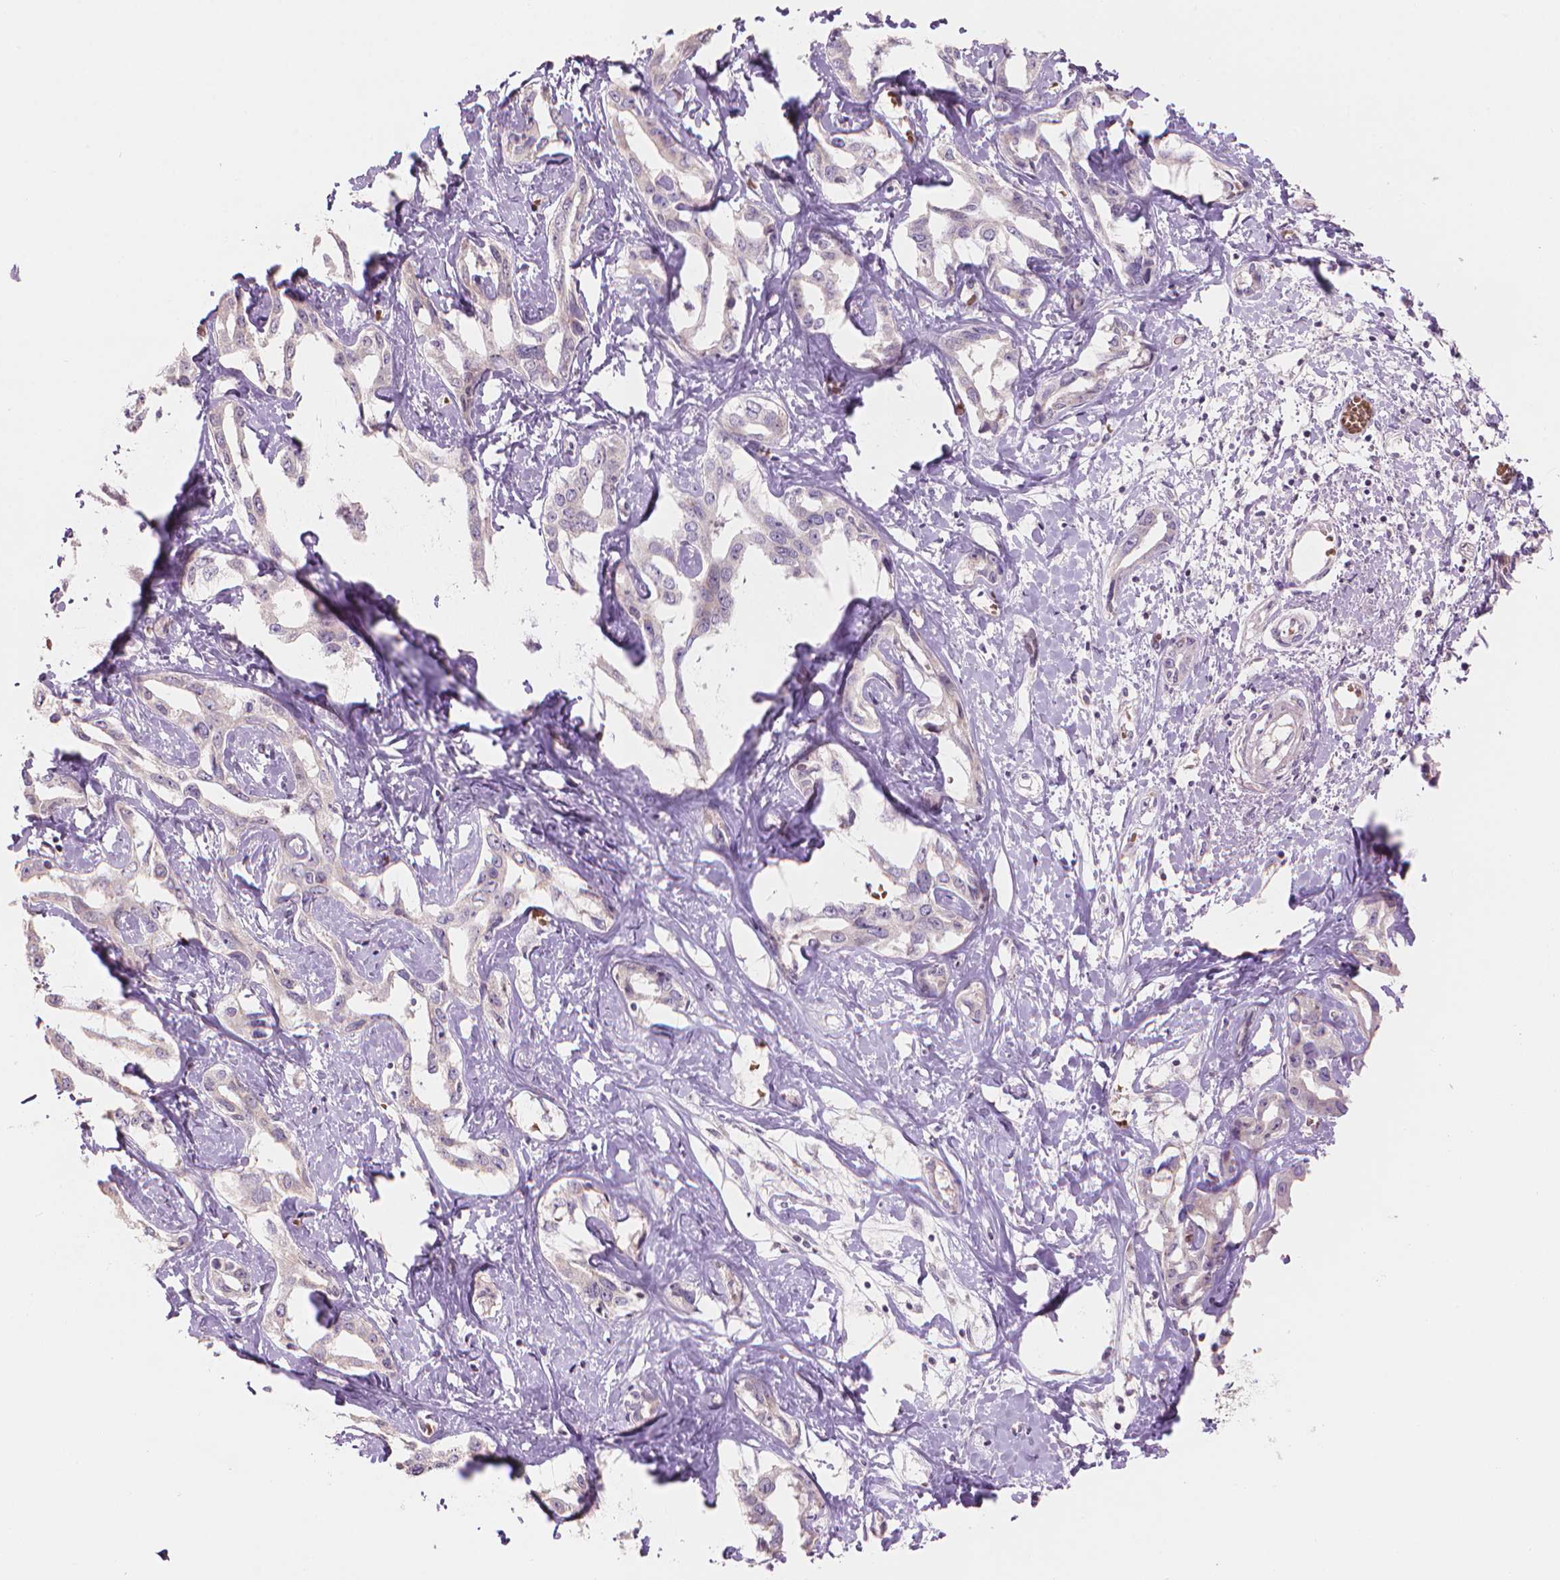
{"staining": {"intensity": "negative", "quantity": "none", "location": "none"}, "tissue": "liver cancer", "cell_type": "Tumor cells", "image_type": "cancer", "snomed": [{"axis": "morphology", "description": "Cholangiocarcinoma"}, {"axis": "topography", "description": "Liver"}], "caption": "Immunohistochemistry (IHC) micrograph of cholangiocarcinoma (liver) stained for a protein (brown), which reveals no positivity in tumor cells.", "gene": "IFFO1", "patient": {"sex": "male", "age": 59}}